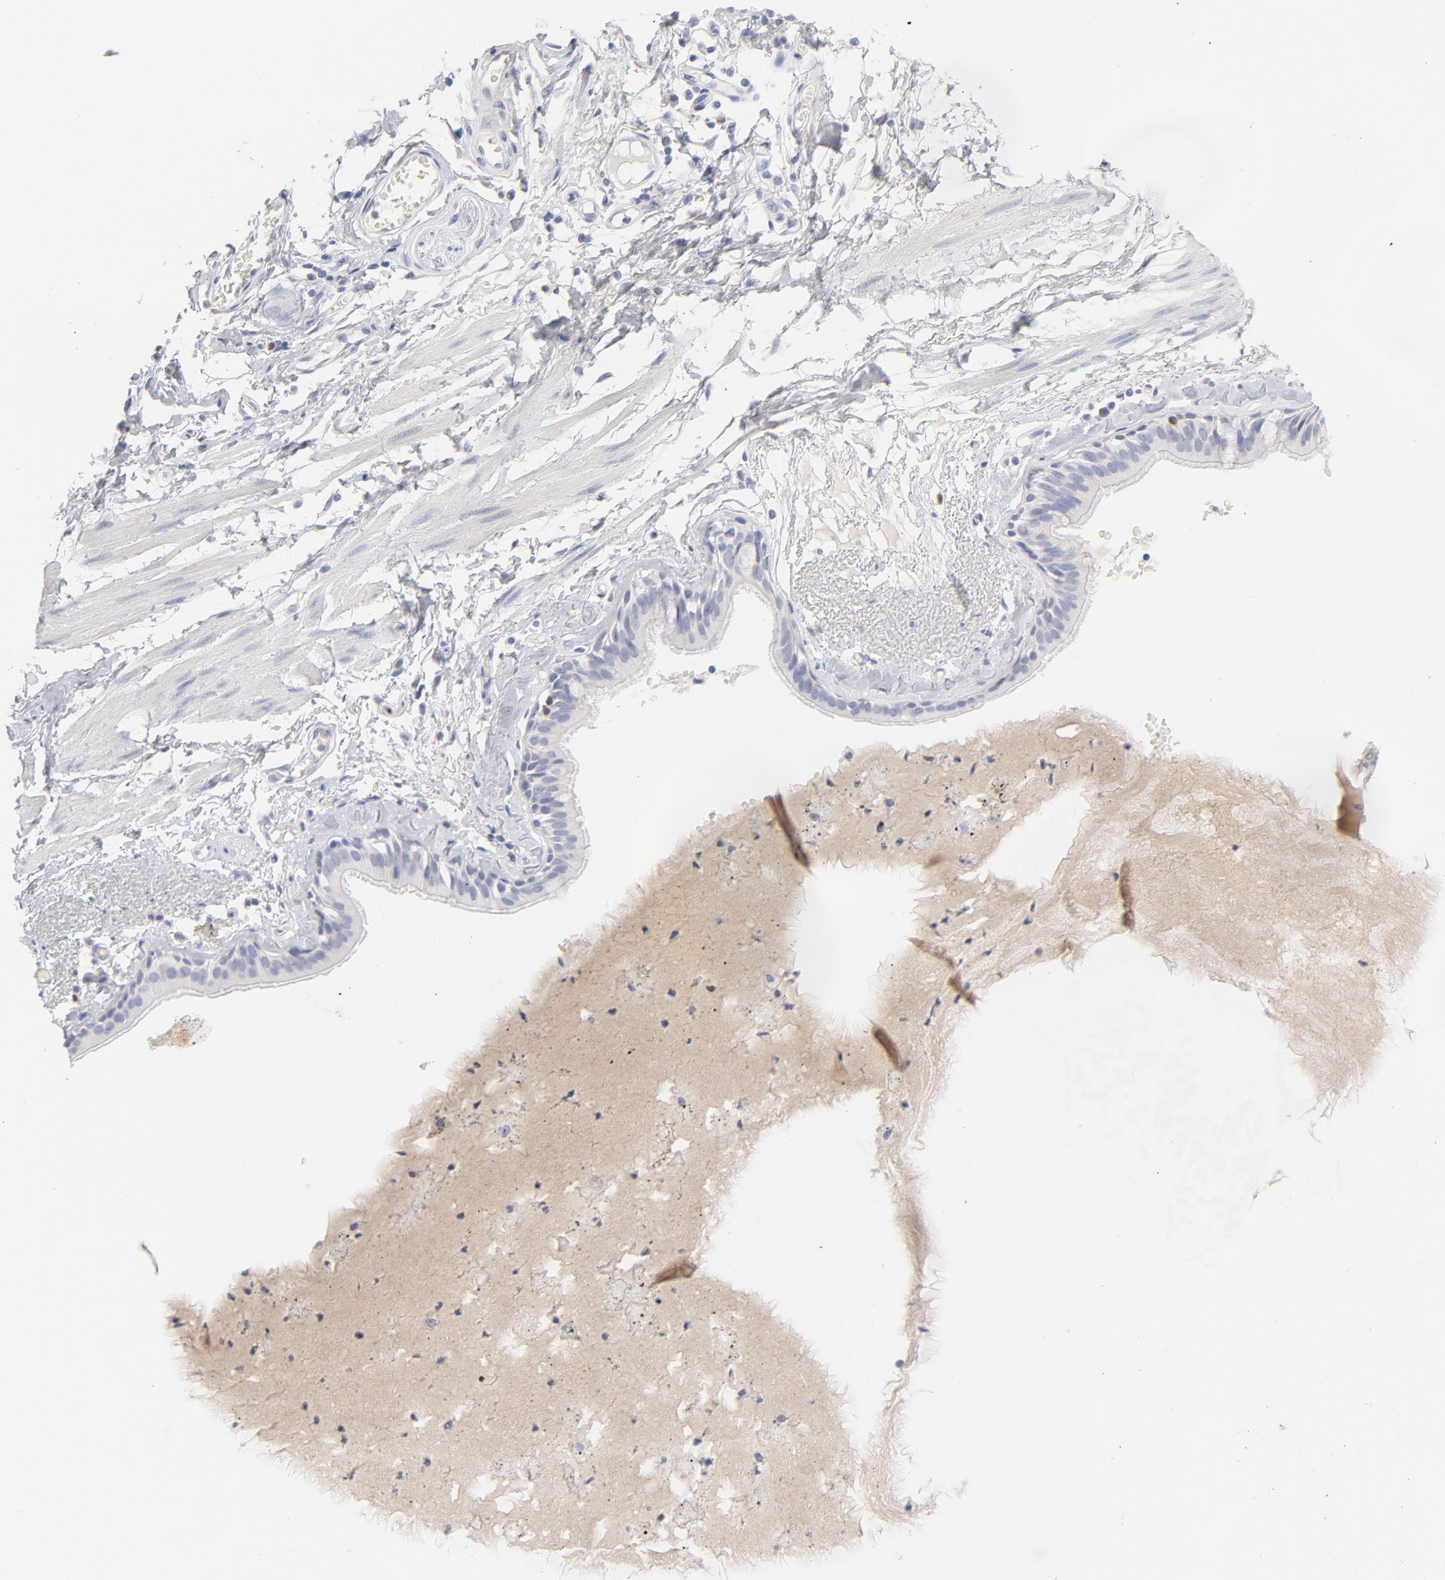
{"staining": {"intensity": "negative", "quantity": "none", "location": "none"}, "tissue": "bronchus", "cell_type": "Respiratory epithelial cells", "image_type": "normal", "snomed": [{"axis": "morphology", "description": "Normal tissue, NOS"}, {"axis": "topography", "description": "Bronchus"}, {"axis": "topography", "description": "Lung"}], "caption": "IHC micrograph of normal bronchus: human bronchus stained with DAB reveals no significant protein positivity in respiratory epithelial cells.", "gene": "MCM7", "patient": {"sex": "female", "age": 56}}